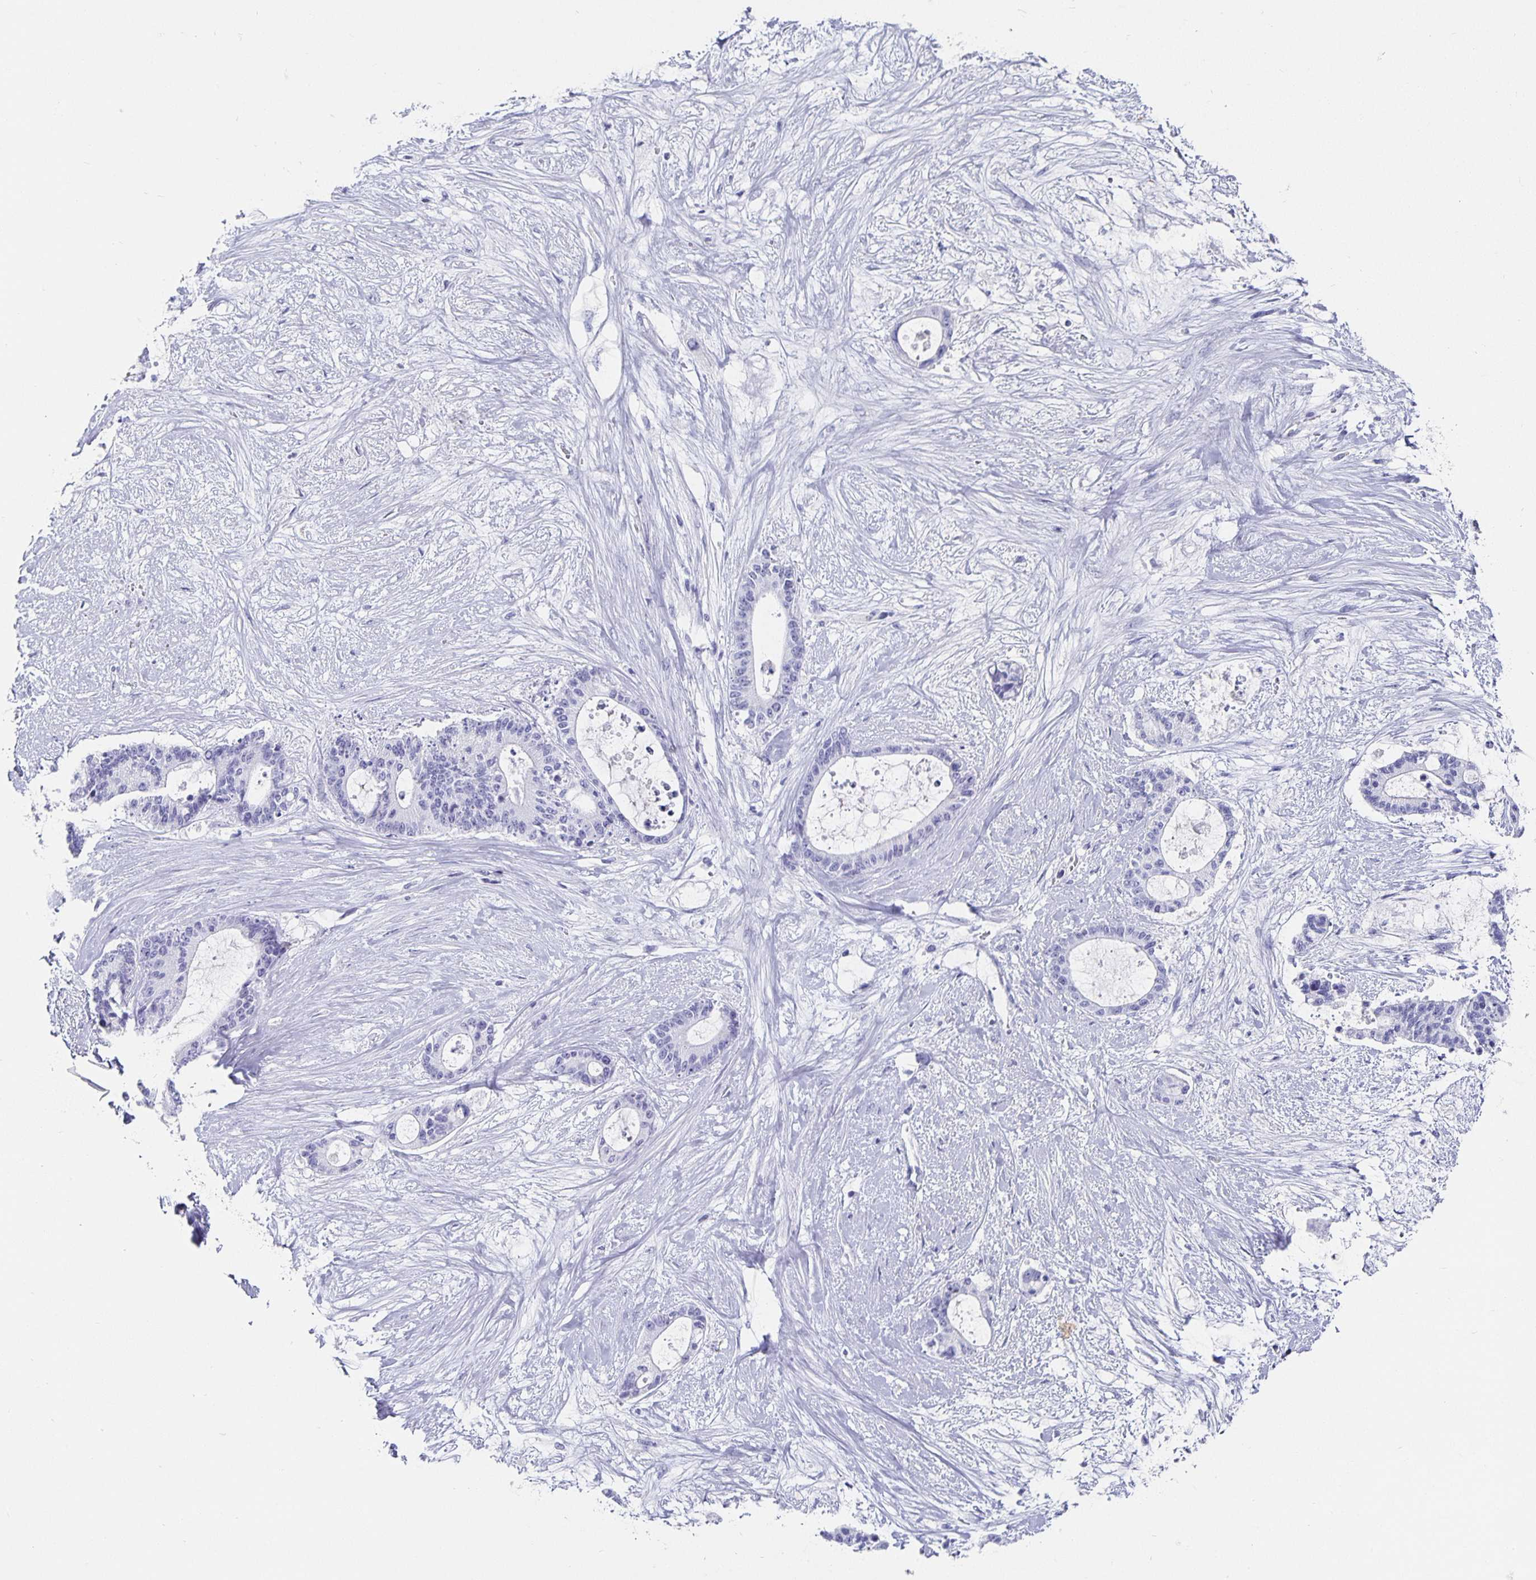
{"staining": {"intensity": "negative", "quantity": "none", "location": "none"}, "tissue": "liver cancer", "cell_type": "Tumor cells", "image_type": "cancer", "snomed": [{"axis": "morphology", "description": "Normal tissue, NOS"}, {"axis": "morphology", "description": "Cholangiocarcinoma"}, {"axis": "topography", "description": "Liver"}, {"axis": "topography", "description": "Peripheral nerve tissue"}], "caption": "DAB (3,3'-diaminobenzidine) immunohistochemical staining of human cholangiocarcinoma (liver) displays no significant expression in tumor cells.", "gene": "CHGA", "patient": {"sex": "female", "age": 73}}